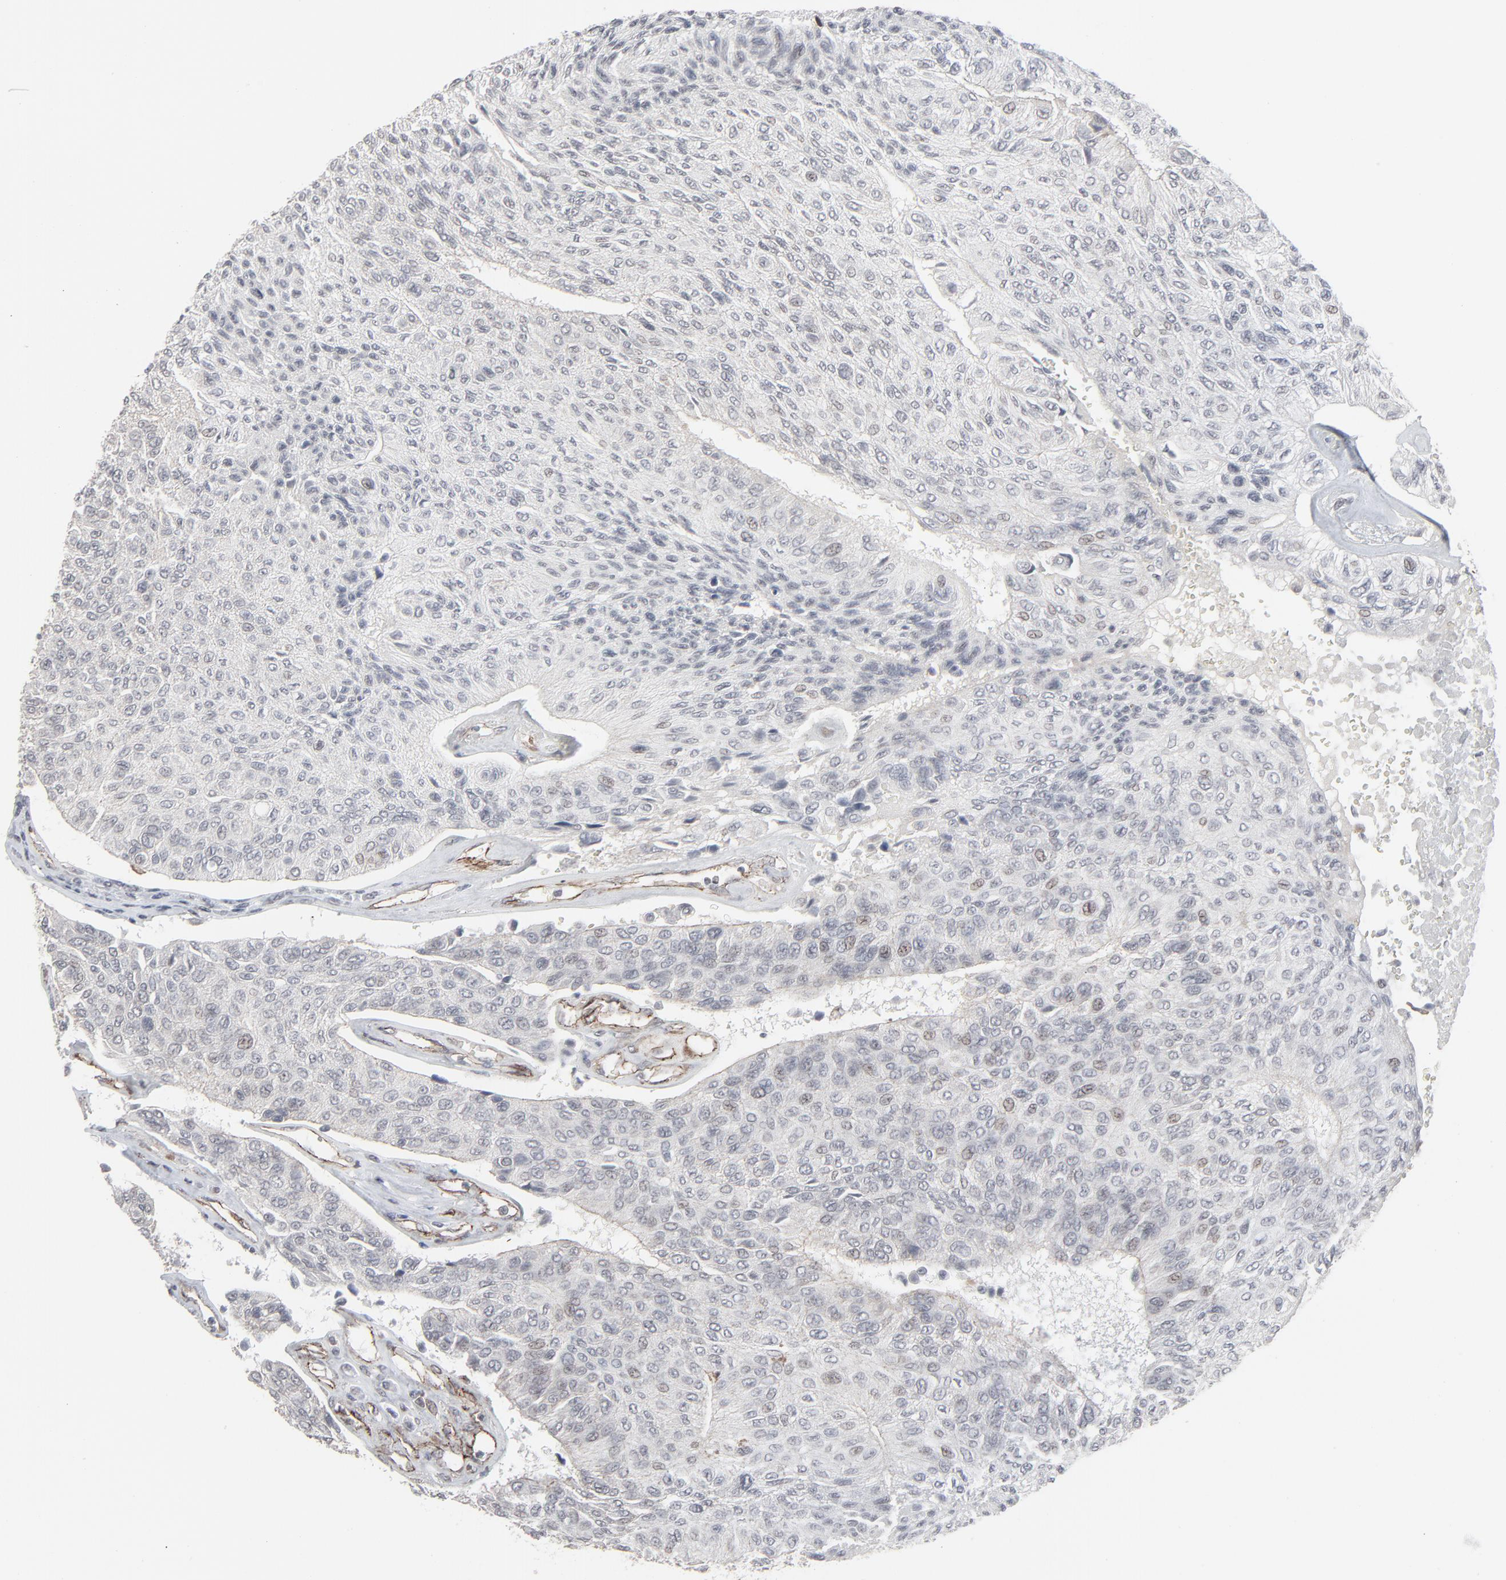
{"staining": {"intensity": "negative", "quantity": "none", "location": "none"}, "tissue": "urothelial cancer", "cell_type": "Tumor cells", "image_type": "cancer", "snomed": [{"axis": "morphology", "description": "Urothelial carcinoma, High grade"}, {"axis": "topography", "description": "Urinary bladder"}], "caption": "Urothelial carcinoma (high-grade) was stained to show a protein in brown. There is no significant positivity in tumor cells. (Brightfield microscopy of DAB (3,3'-diaminobenzidine) IHC at high magnification).", "gene": "CTNND1", "patient": {"sex": "male", "age": 66}}